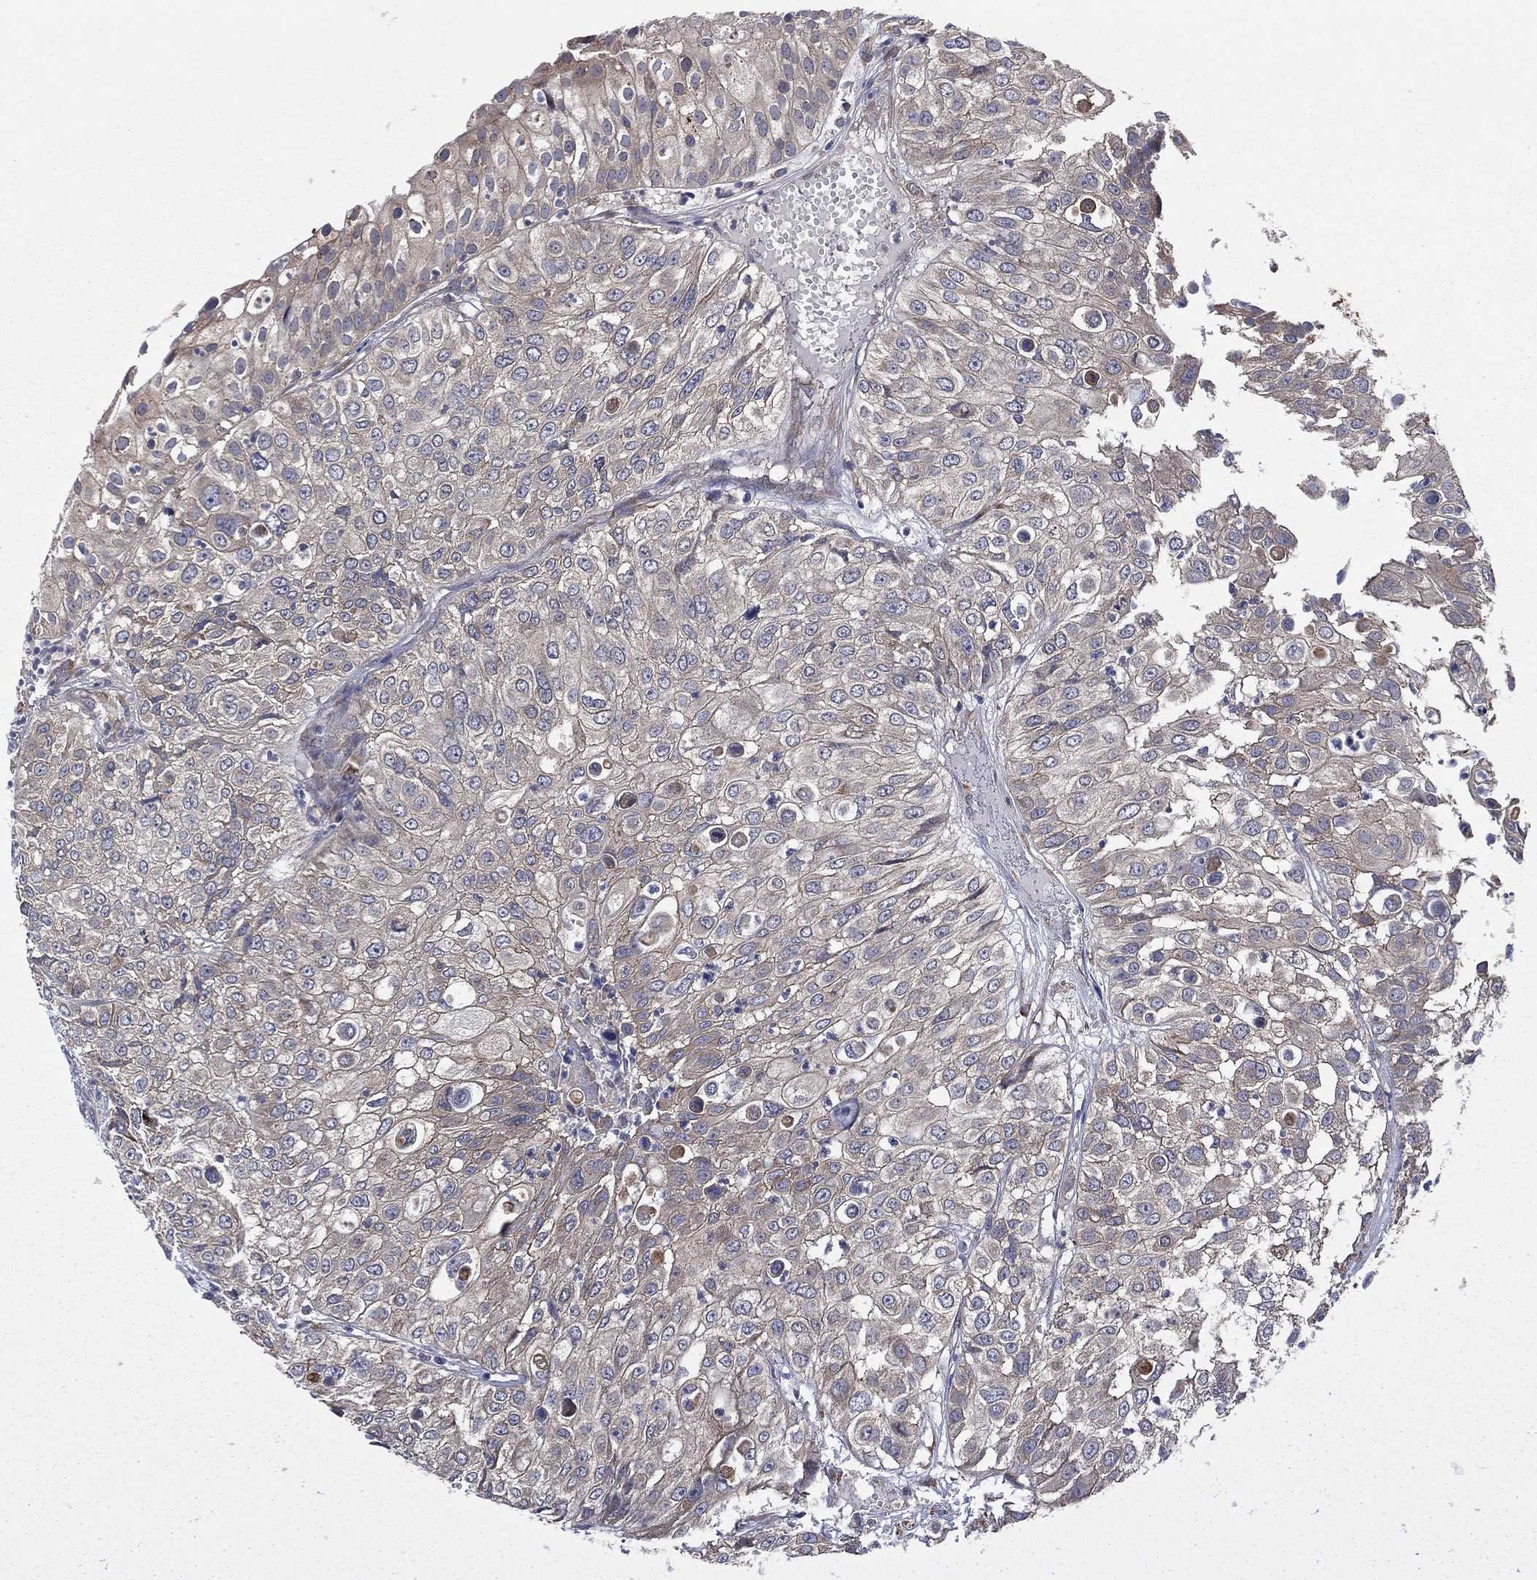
{"staining": {"intensity": "negative", "quantity": "none", "location": "none"}, "tissue": "urothelial cancer", "cell_type": "Tumor cells", "image_type": "cancer", "snomed": [{"axis": "morphology", "description": "Urothelial carcinoma, High grade"}, {"axis": "topography", "description": "Urinary bladder"}], "caption": "Urothelial cancer was stained to show a protein in brown. There is no significant staining in tumor cells. (Brightfield microscopy of DAB immunohistochemistry (IHC) at high magnification).", "gene": "C2orf76", "patient": {"sex": "female", "age": 79}}